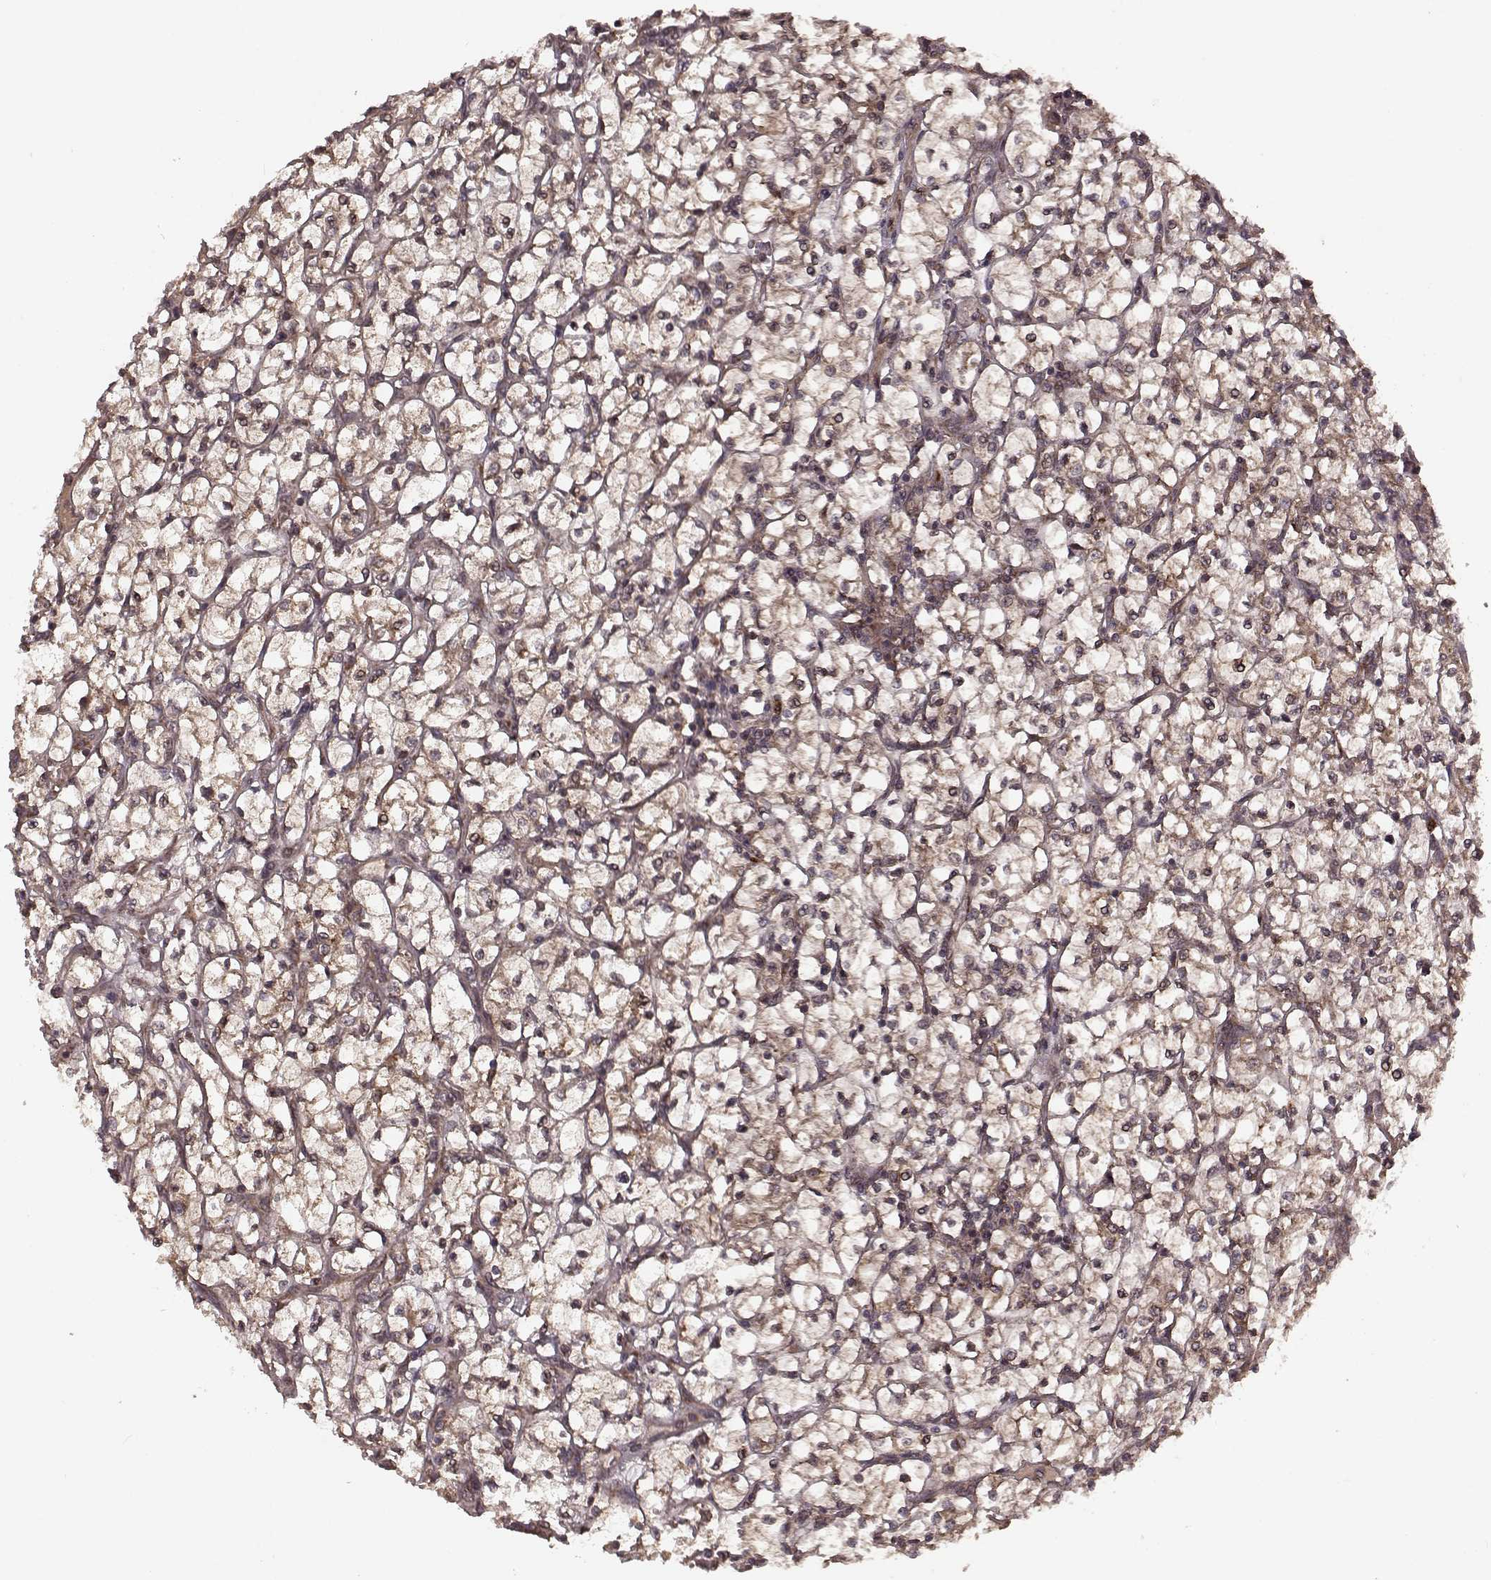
{"staining": {"intensity": "moderate", "quantity": ">75%", "location": "cytoplasmic/membranous"}, "tissue": "renal cancer", "cell_type": "Tumor cells", "image_type": "cancer", "snomed": [{"axis": "morphology", "description": "Adenocarcinoma, NOS"}, {"axis": "topography", "description": "Kidney"}], "caption": "About >75% of tumor cells in human renal cancer (adenocarcinoma) reveal moderate cytoplasmic/membranous protein positivity as visualized by brown immunohistochemical staining.", "gene": "AGPAT1", "patient": {"sex": "female", "age": 64}}